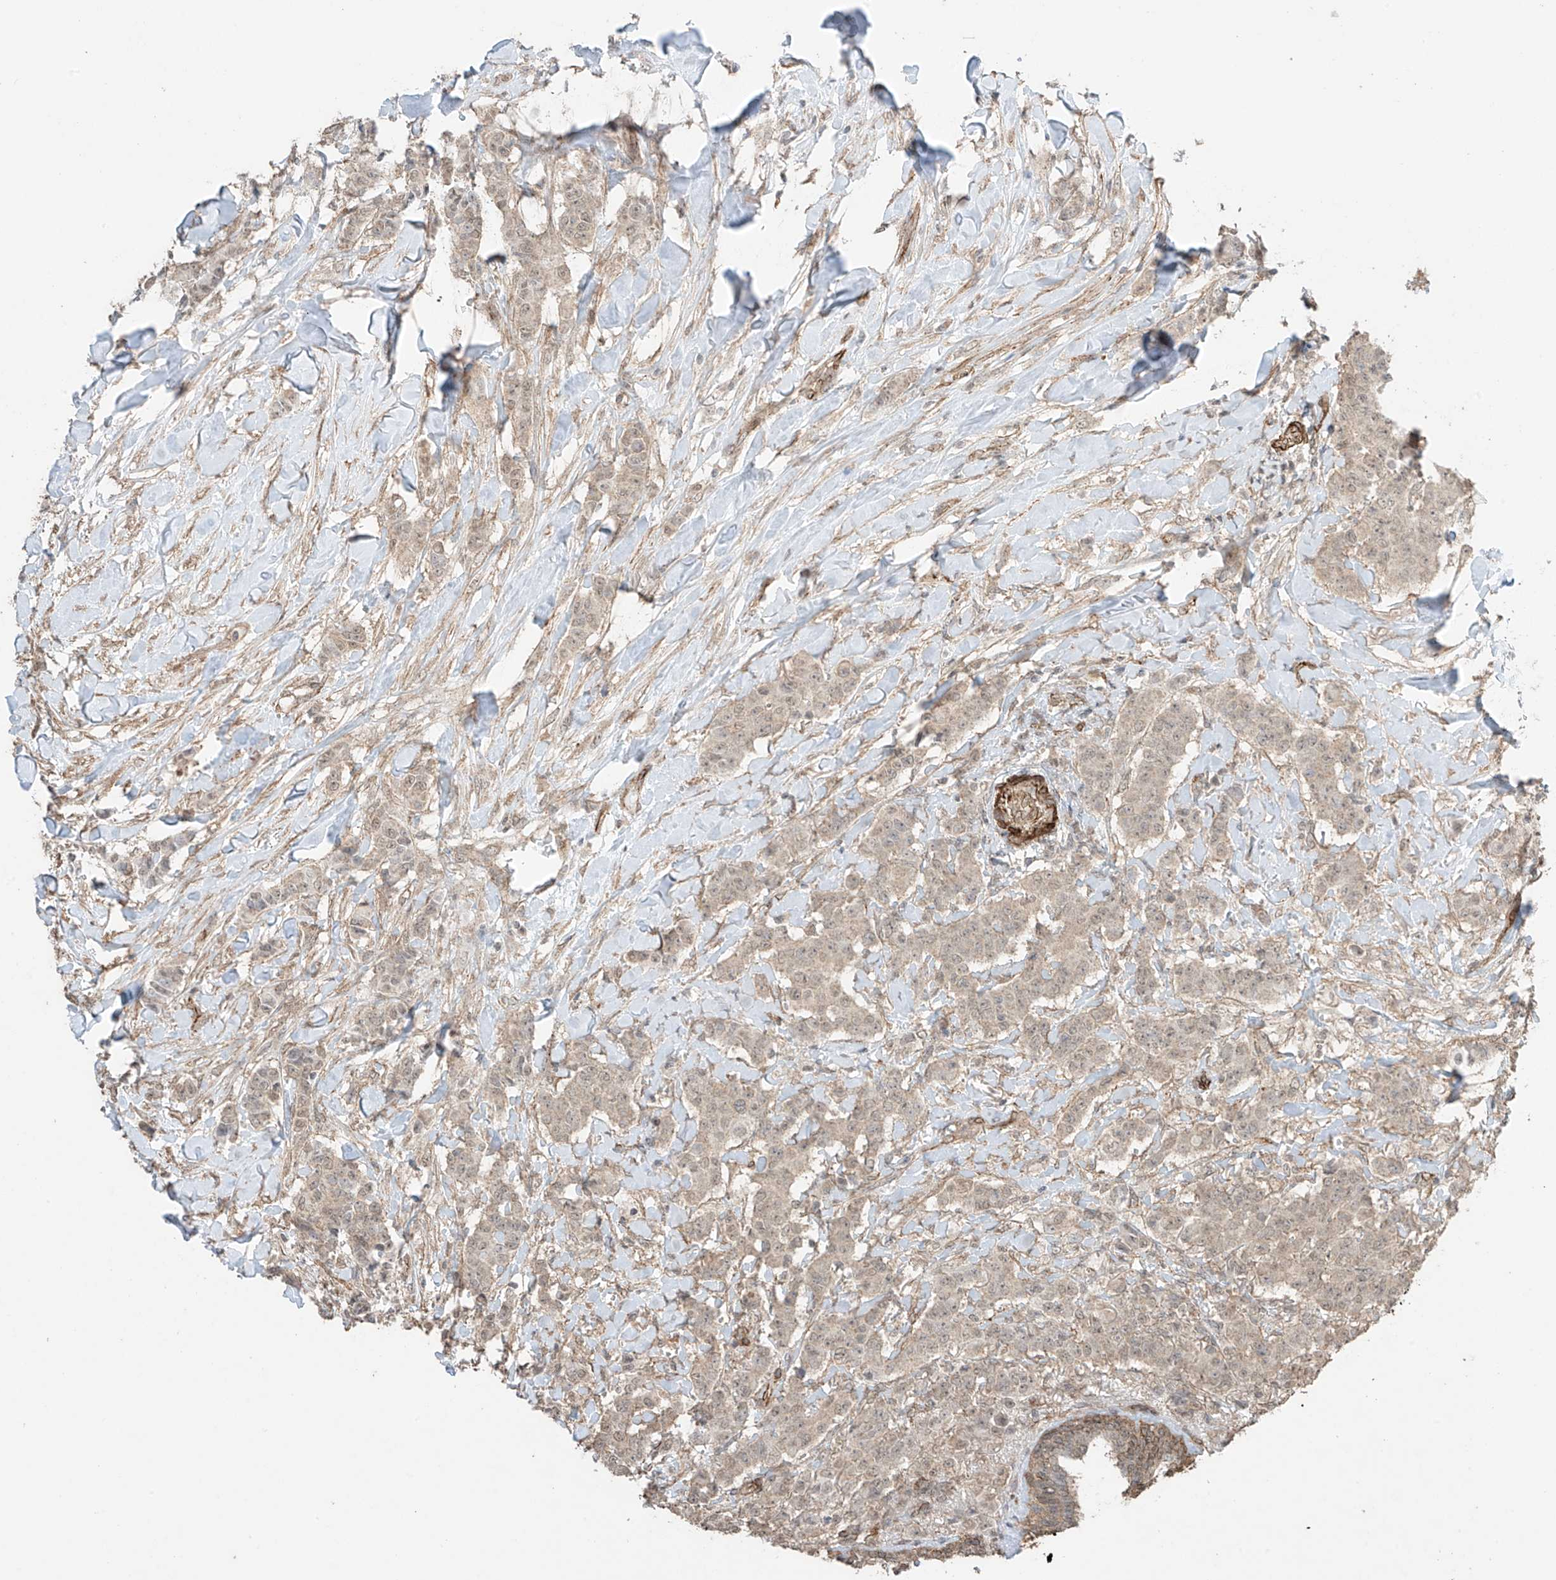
{"staining": {"intensity": "weak", "quantity": "25%-75%", "location": "cytoplasmic/membranous,nuclear"}, "tissue": "breast cancer", "cell_type": "Tumor cells", "image_type": "cancer", "snomed": [{"axis": "morphology", "description": "Duct carcinoma"}, {"axis": "topography", "description": "Breast"}], "caption": "This is an image of immunohistochemistry staining of breast cancer, which shows weak staining in the cytoplasmic/membranous and nuclear of tumor cells.", "gene": "TTLL5", "patient": {"sex": "female", "age": 40}}